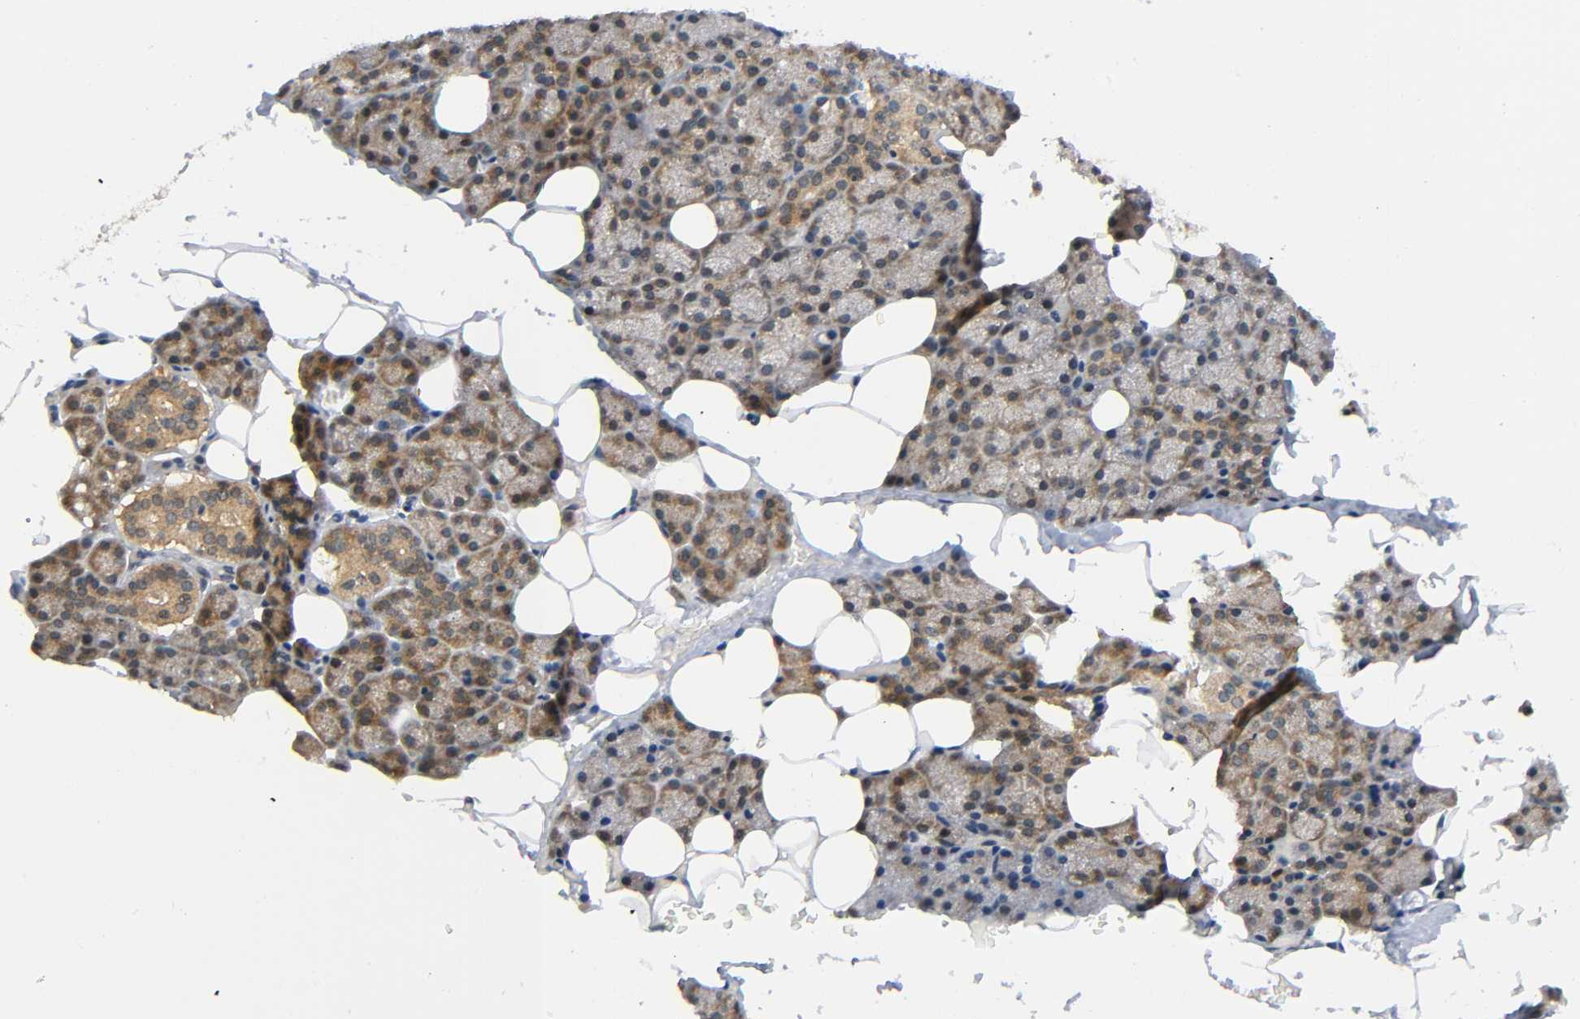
{"staining": {"intensity": "moderate", "quantity": ">75%", "location": "cytoplasmic/membranous,nuclear"}, "tissue": "salivary gland", "cell_type": "Glandular cells", "image_type": "normal", "snomed": [{"axis": "morphology", "description": "Normal tissue, NOS"}, {"axis": "topography", "description": "Lymph node"}, {"axis": "topography", "description": "Salivary gland"}], "caption": "Normal salivary gland demonstrates moderate cytoplasmic/membranous,nuclear staining in approximately >75% of glandular cells, visualized by immunohistochemistry.", "gene": "MAPK8", "patient": {"sex": "male", "age": 8}}